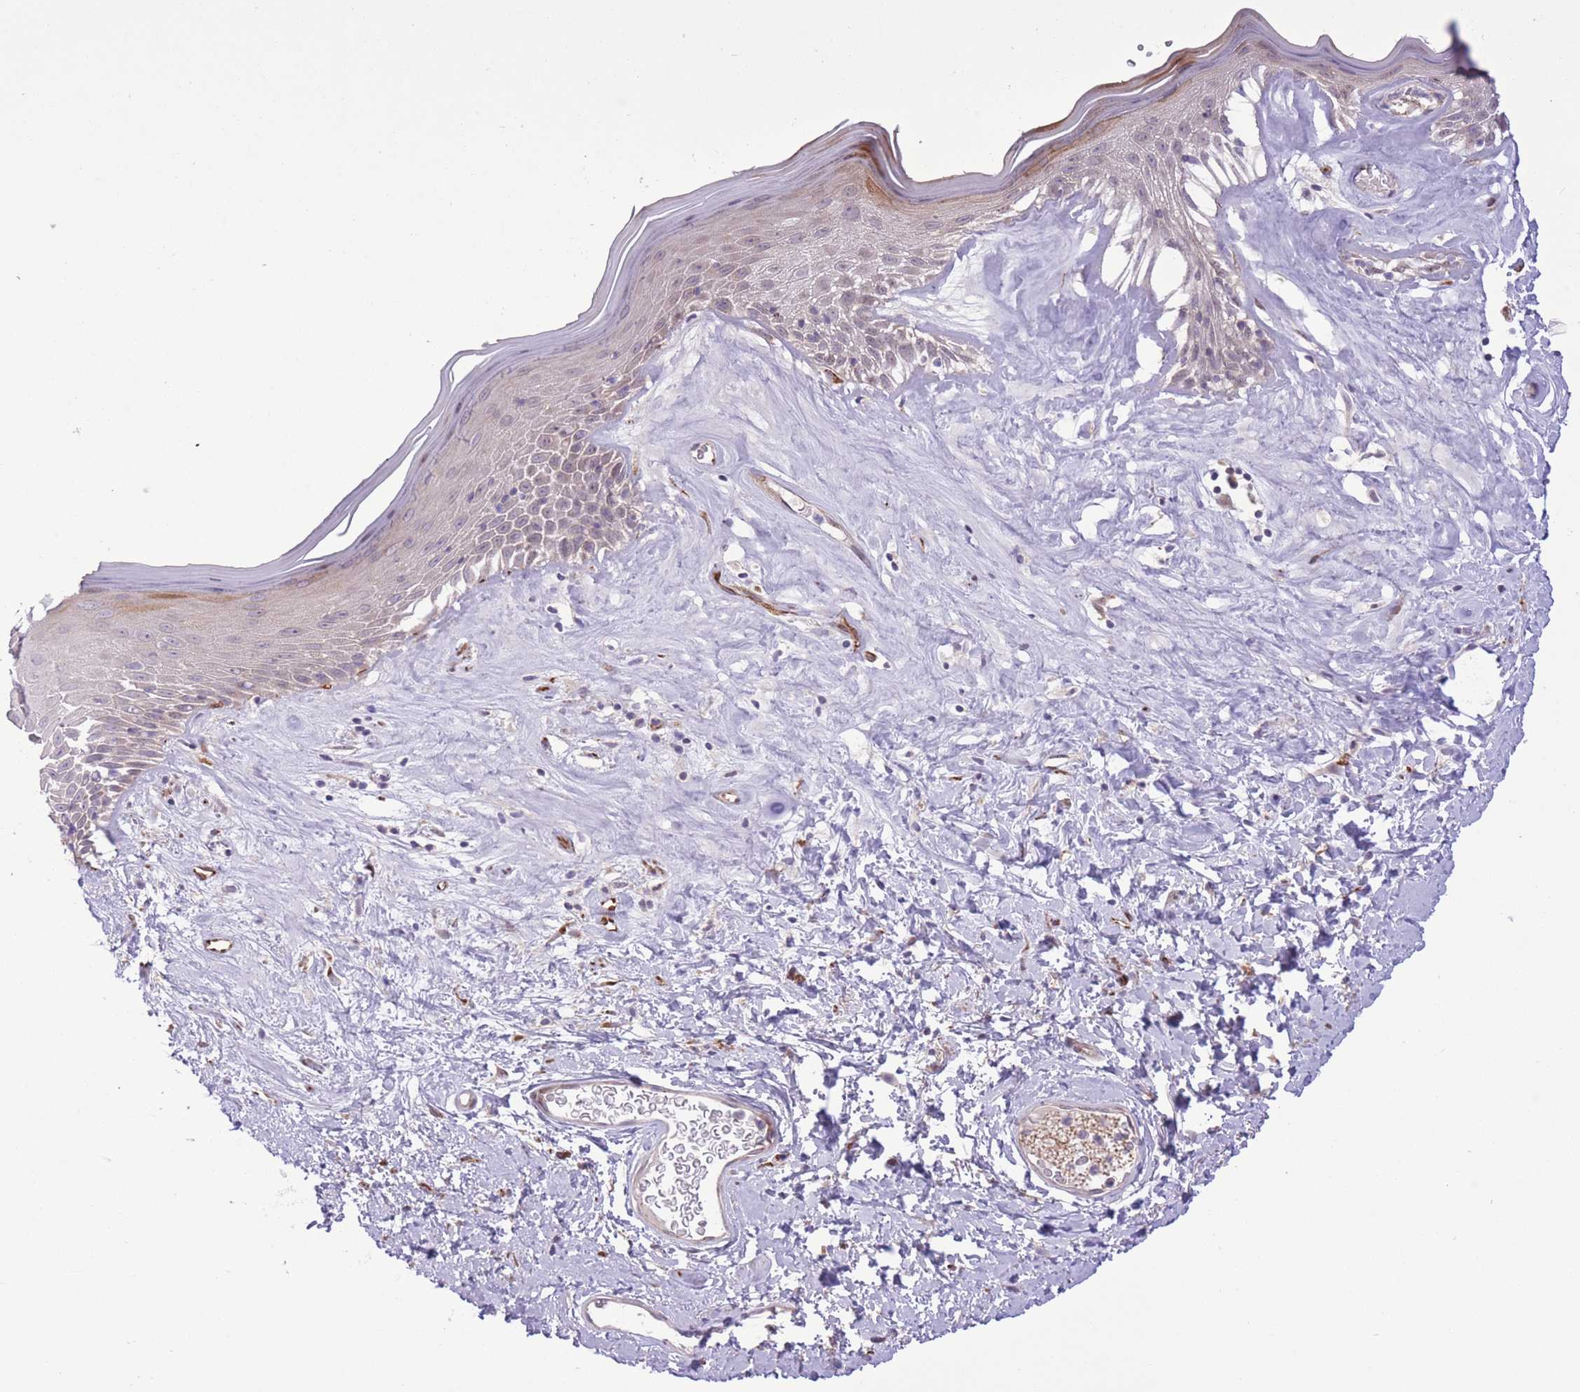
{"staining": {"intensity": "strong", "quantity": "<25%", "location": "cytoplasmic/membranous"}, "tissue": "skin", "cell_type": "Epidermal cells", "image_type": "normal", "snomed": [{"axis": "morphology", "description": "Normal tissue, NOS"}, {"axis": "morphology", "description": "Inflammation, NOS"}, {"axis": "topography", "description": "Vulva"}], "caption": "Approximately <25% of epidermal cells in benign skin show strong cytoplasmic/membranous protein positivity as visualized by brown immunohistochemical staining.", "gene": "ZBED5", "patient": {"sex": "female", "age": 86}}